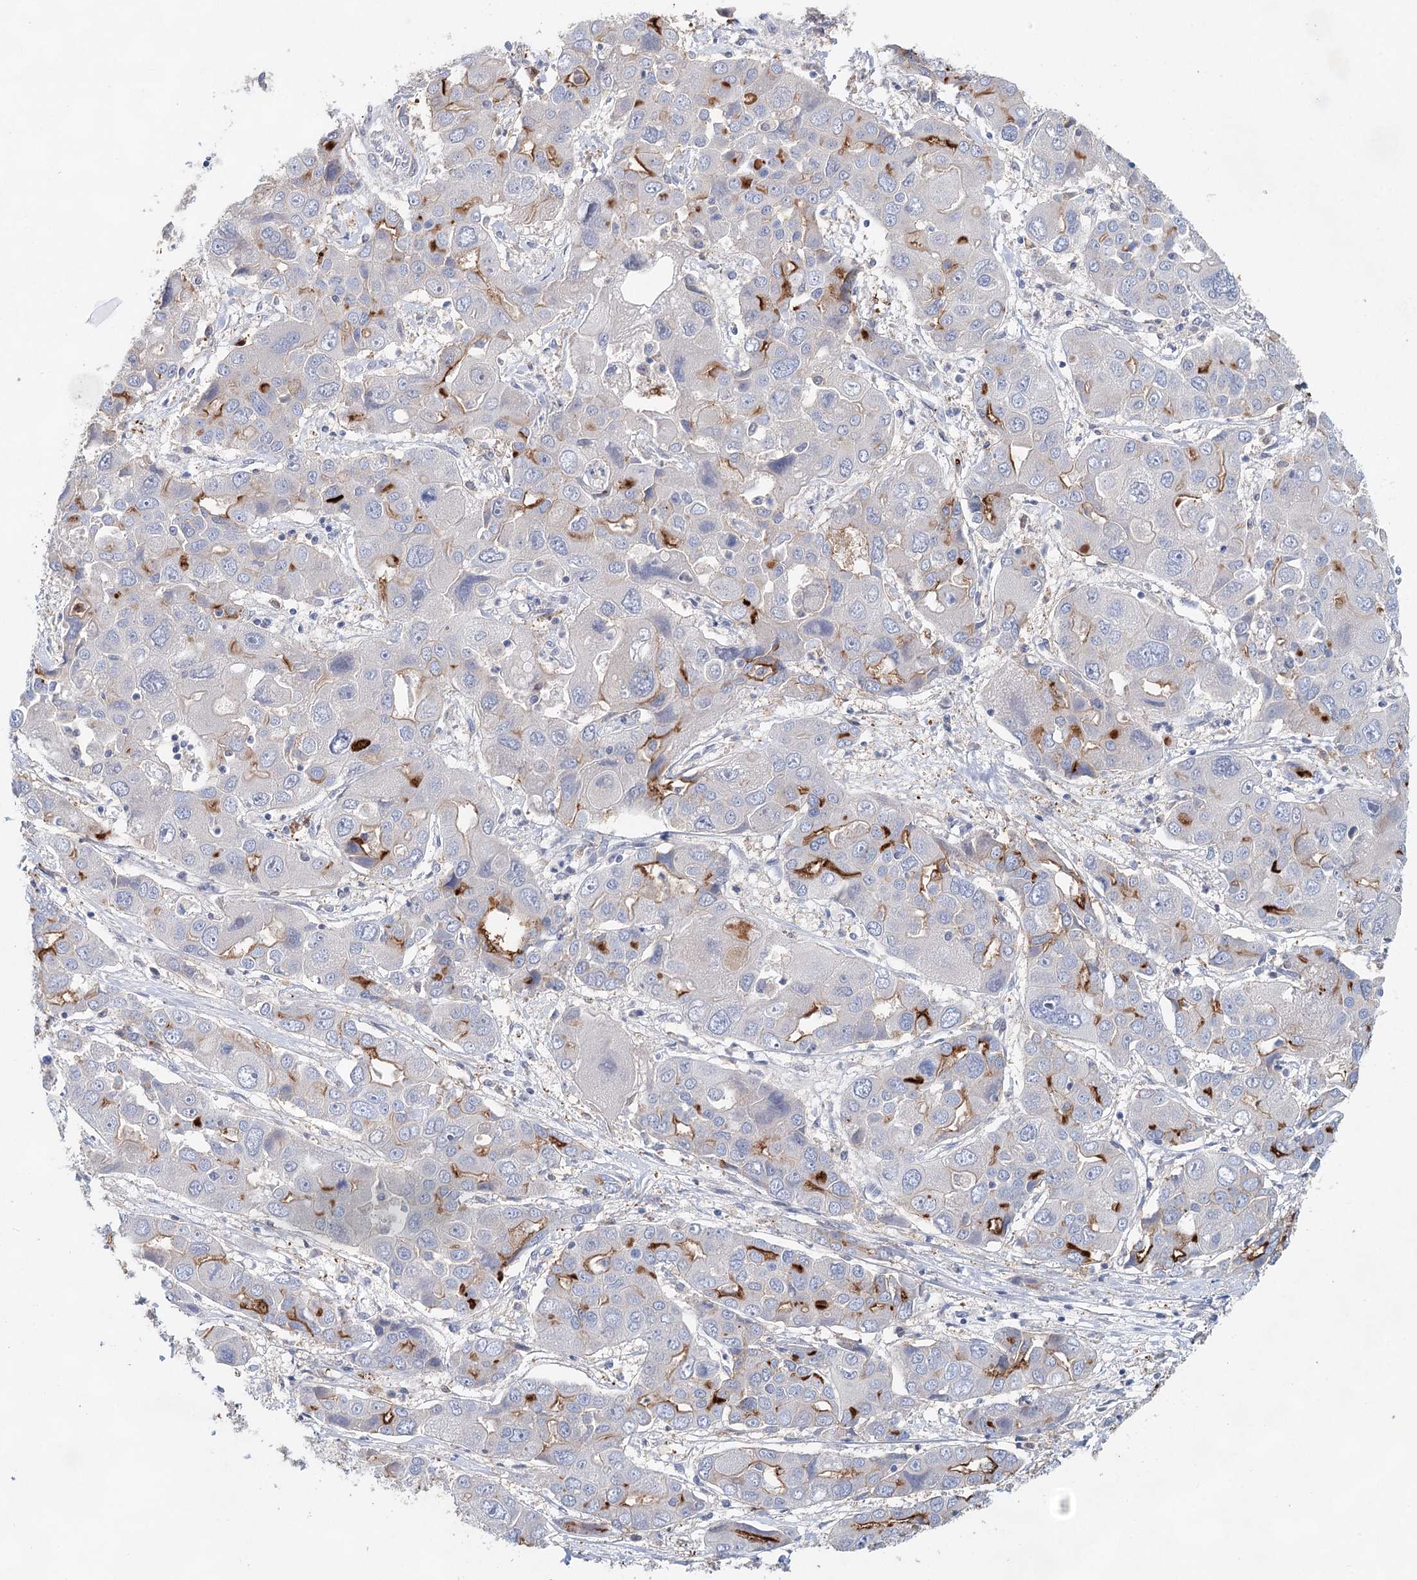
{"staining": {"intensity": "moderate", "quantity": "<25%", "location": "cytoplasmic/membranous"}, "tissue": "liver cancer", "cell_type": "Tumor cells", "image_type": "cancer", "snomed": [{"axis": "morphology", "description": "Cholangiocarcinoma"}, {"axis": "topography", "description": "Liver"}], "caption": "This histopathology image reveals immunohistochemistry staining of cholangiocarcinoma (liver), with low moderate cytoplasmic/membranous positivity in approximately <25% of tumor cells.", "gene": "SLC19A3", "patient": {"sex": "male", "age": 67}}